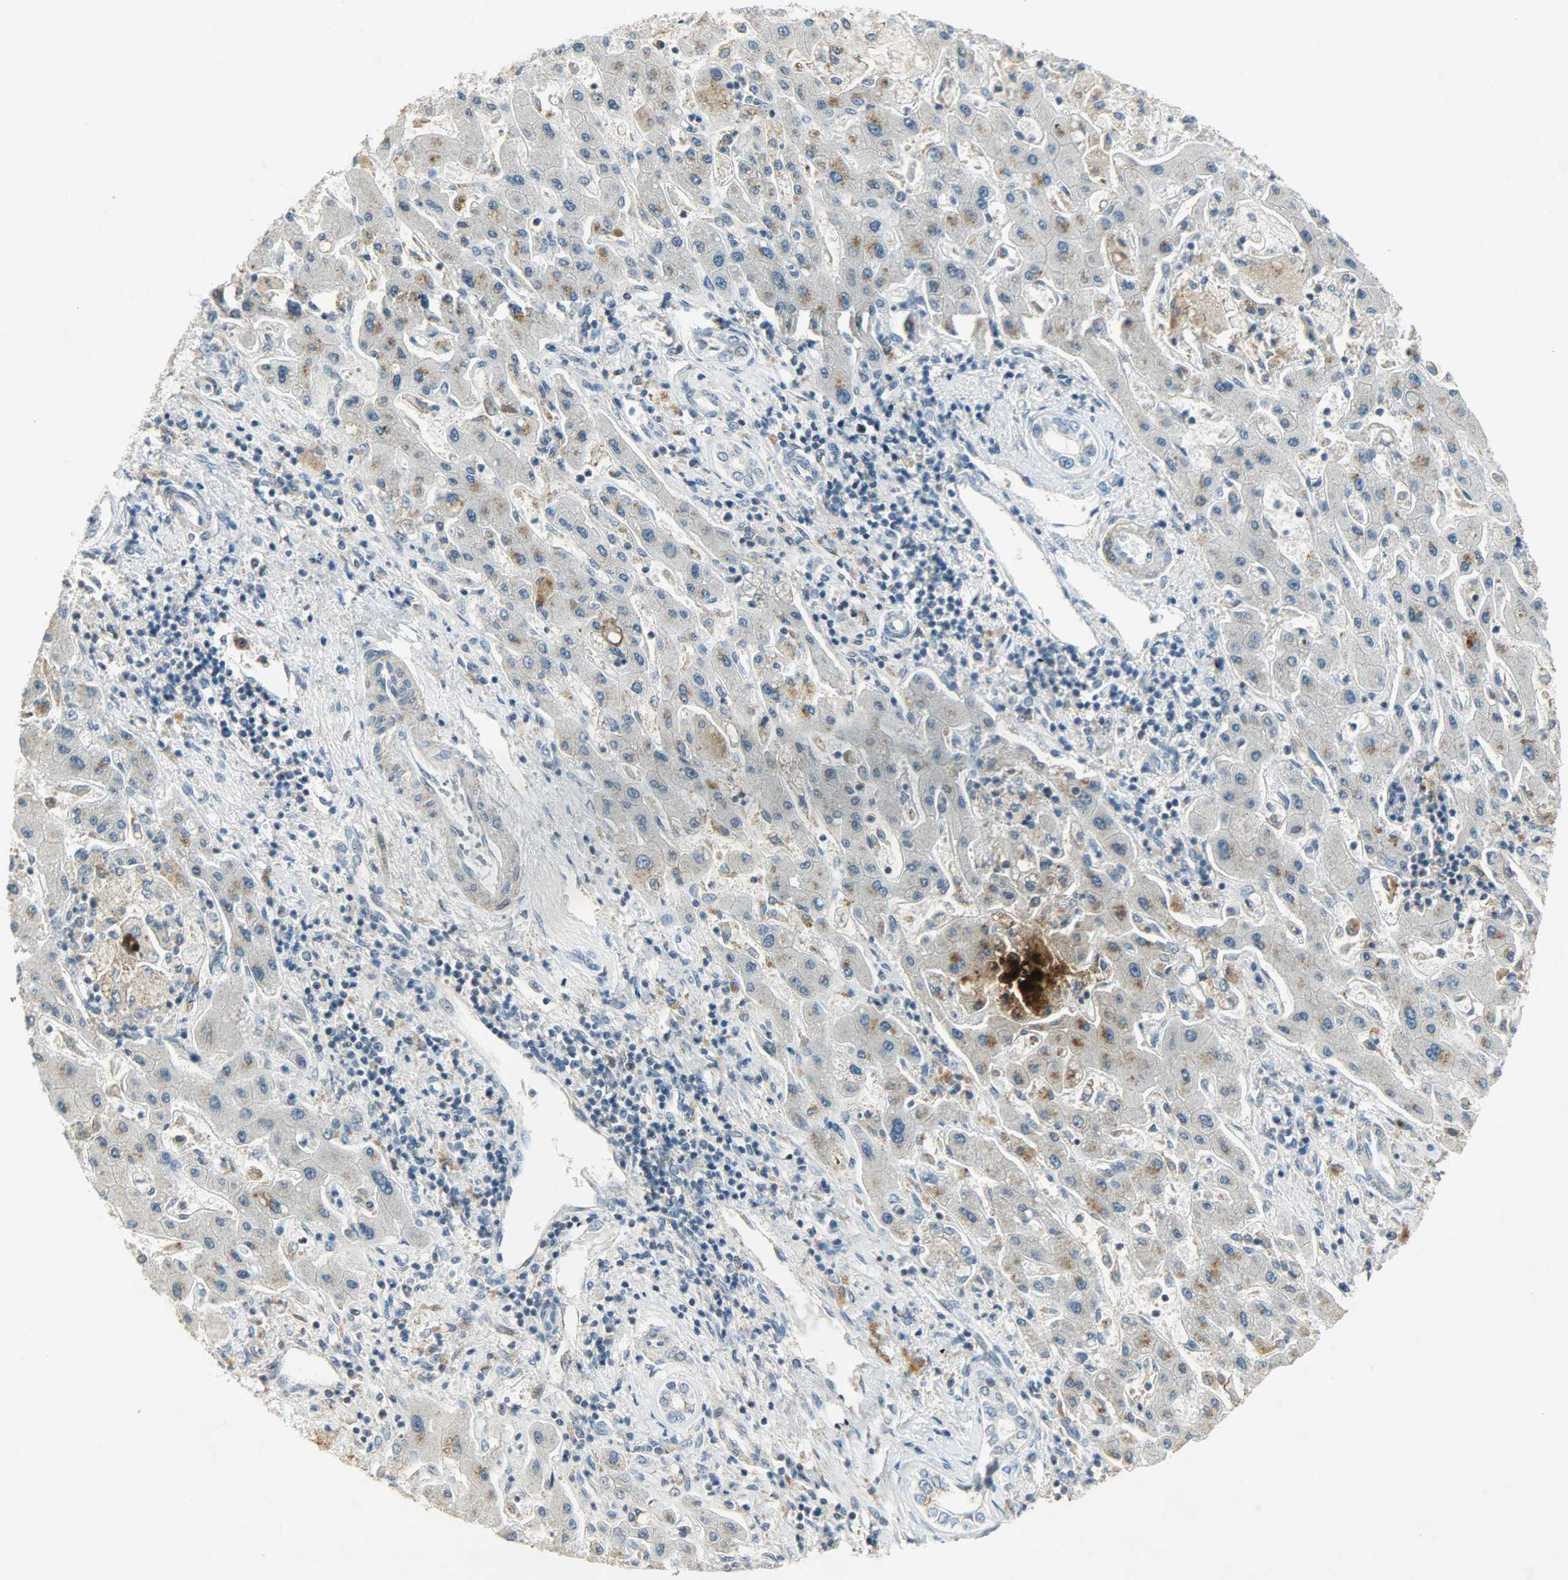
{"staining": {"intensity": "moderate", "quantity": "25%-75%", "location": "cytoplasmic/membranous"}, "tissue": "liver cancer", "cell_type": "Tumor cells", "image_type": "cancer", "snomed": [{"axis": "morphology", "description": "Cholangiocarcinoma"}, {"axis": "topography", "description": "Liver"}], "caption": "An image of human liver cancer stained for a protein reveals moderate cytoplasmic/membranous brown staining in tumor cells.", "gene": "AURKB", "patient": {"sex": "male", "age": 50}}